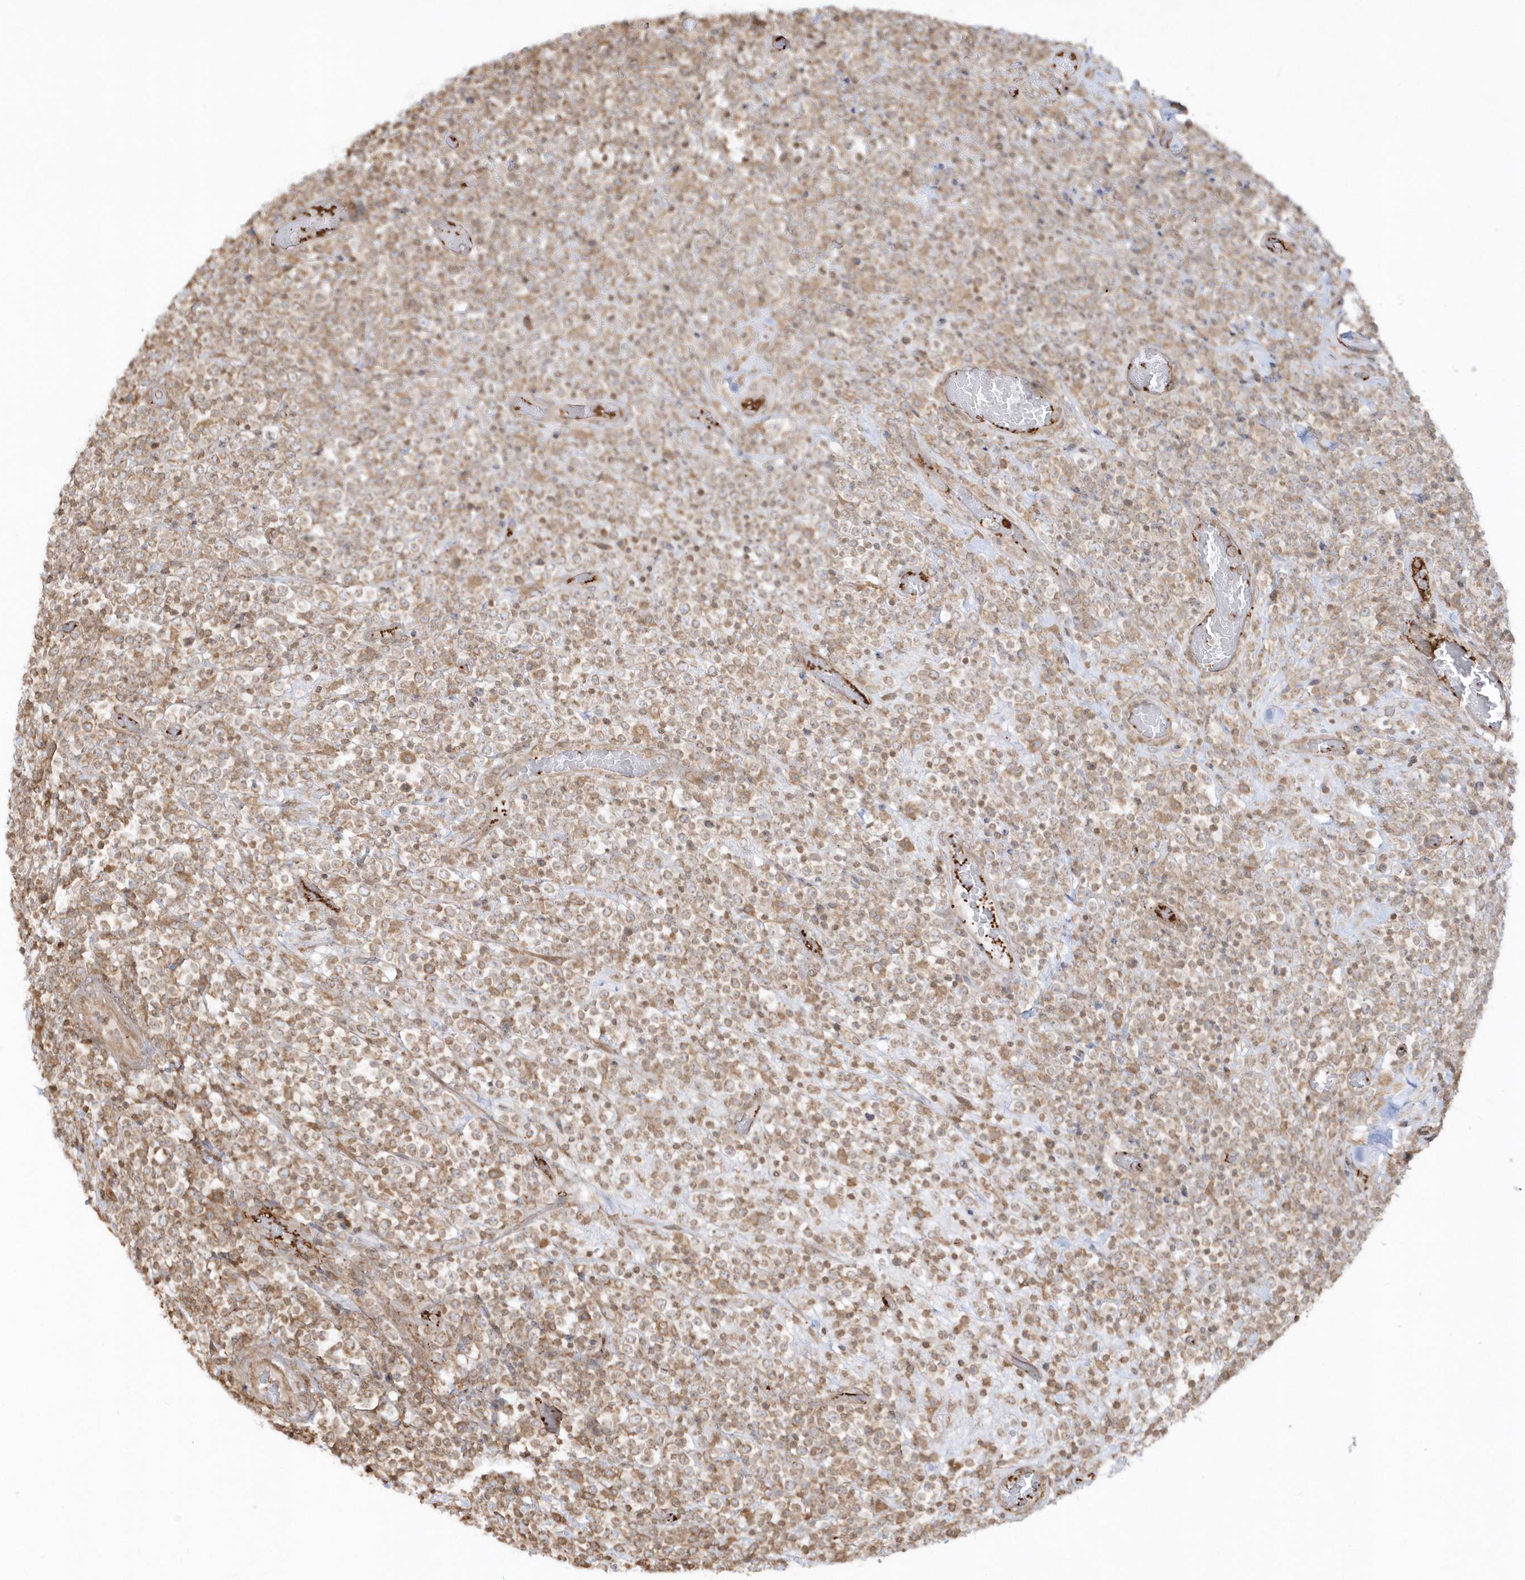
{"staining": {"intensity": "moderate", "quantity": ">75%", "location": "cytoplasmic/membranous"}, "tissue": "lymphoma", "cell_type": "Tumor cells", "image_type": "cancer", "snomed": [{"axis": "morphology", "description": "Malignant lymphoma, non-Hodgkin's type, High grade"}, {"axis": "topography", "description": "Colon"}], "caption": "Tumor cells display medium levels of moderate cytoplasmic/membranous positivity in about >75% of cells in human lymphoma. The staining is performed using DAB (3,3'-diaminobenzidine) brown chromogen to label protein expression. The nuclei are counter-stained blue using hematoxylin.", "gene": "BSN", "patient": {"sex": "female", "age": 53}}